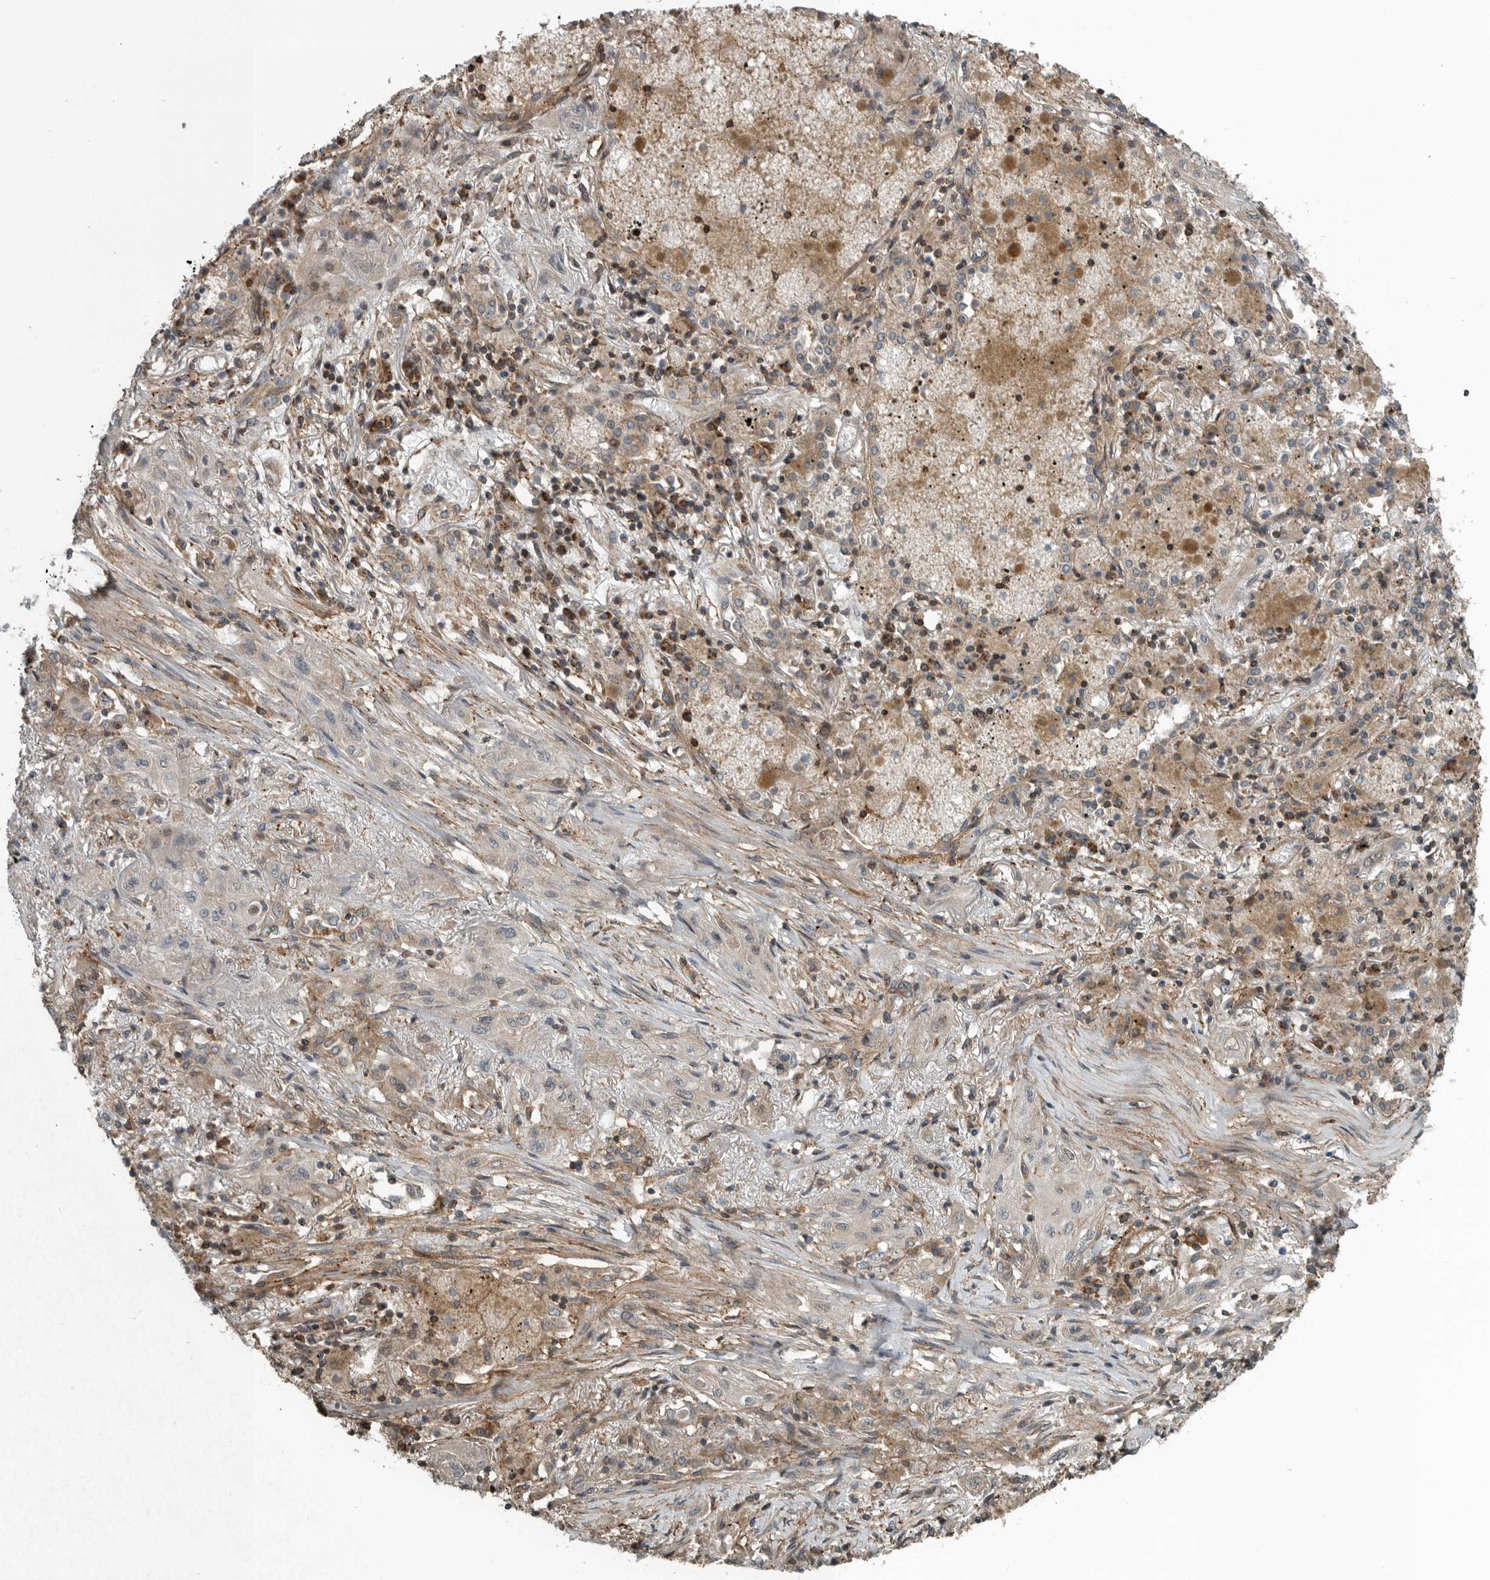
{"staining": {"intensity": "negative", "quantity": "none", "location": "none"}, "tissue": "lung cancer", "cell_type": "Tumor cells", "image_type": "cancer", "snomed": [{"axis": "morphology", "description": "Squamous cell carcinoma, NOS"}, {"axis": "topography", "description": "Lung"}], "caption": "This is a micrograph of IHC staining of lung squamous cell carcinoma, which shows no positivity in tumor cells.", "gene": "AMFR", "patient": {"sex": "female", "age": 47}}